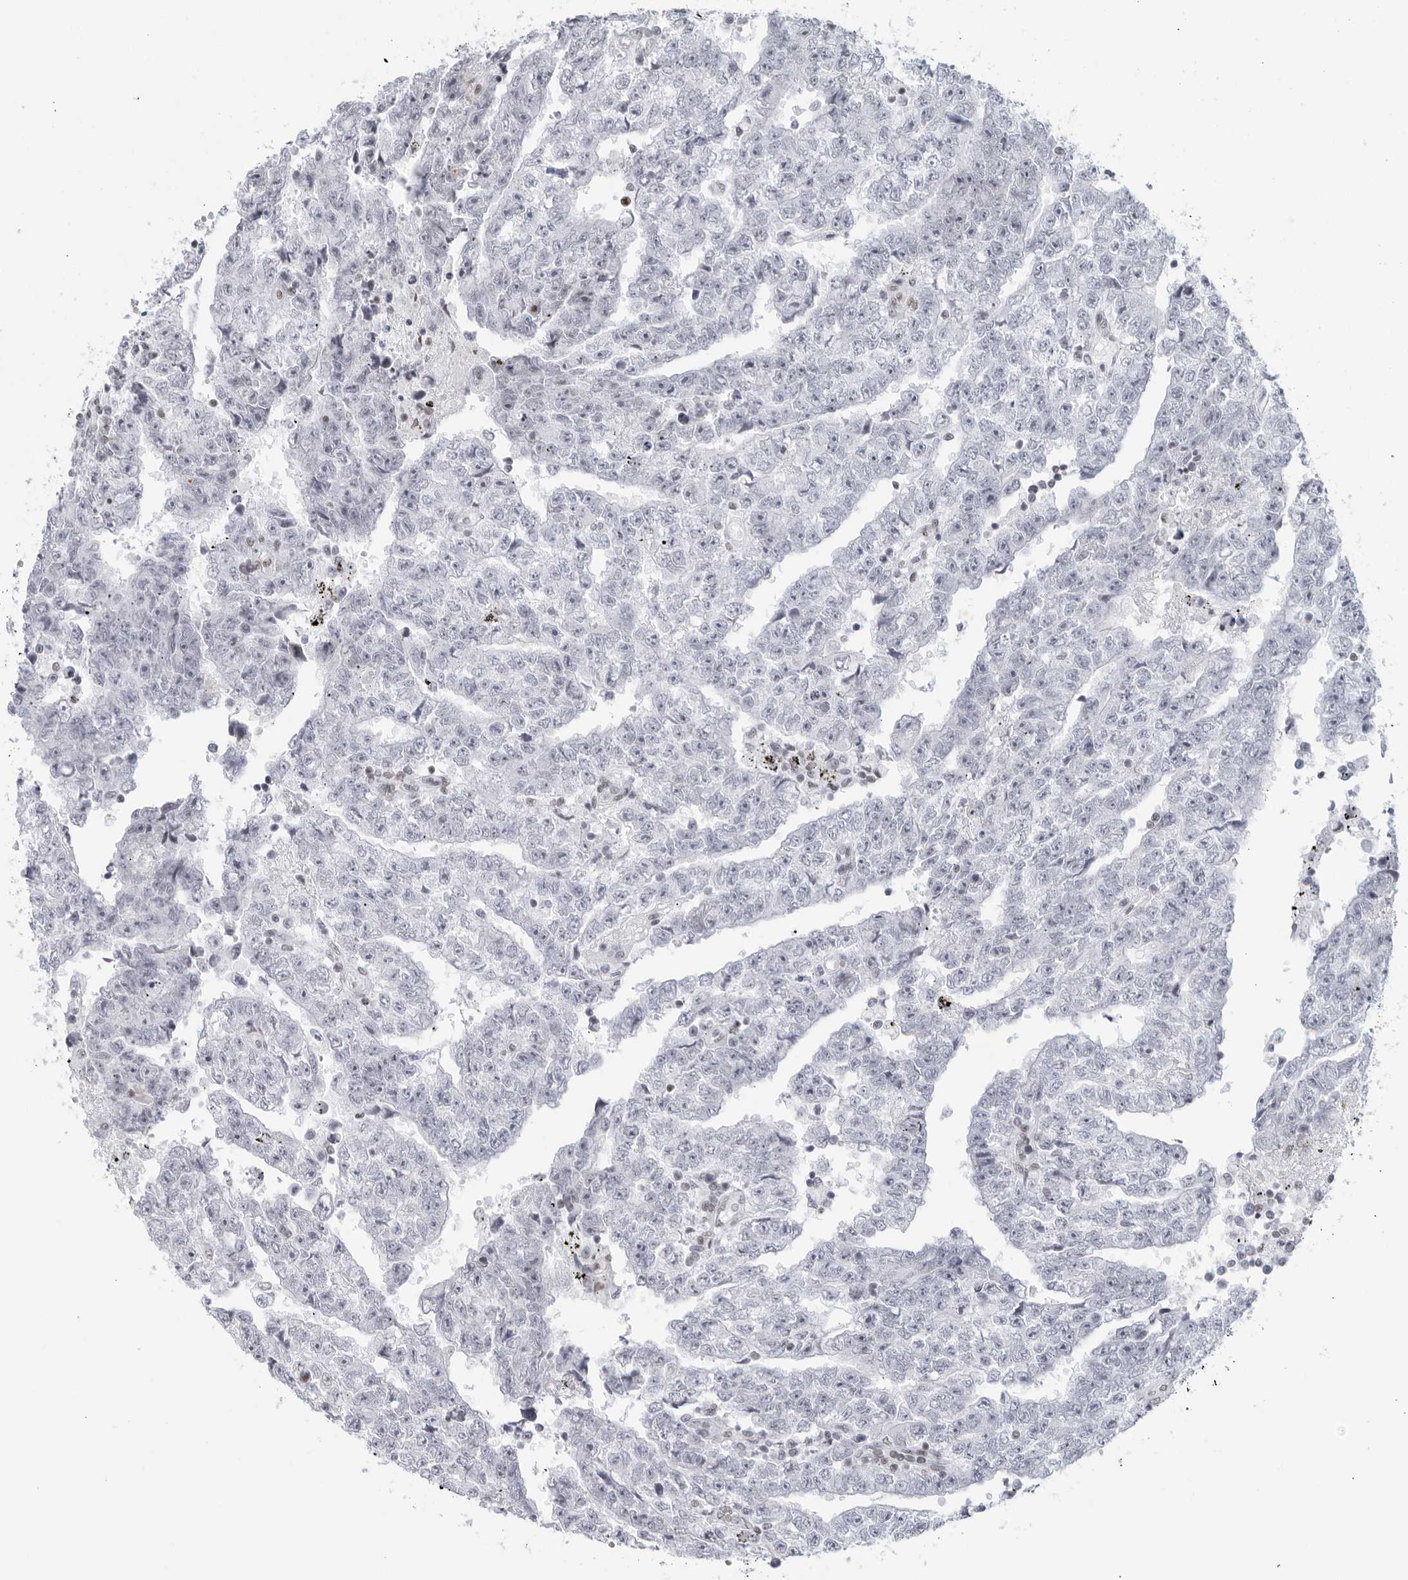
{"staining": {"intensity": "negative", "quantity": "none", "location": "none"}, "tissue": "testis cancer", "cell_type": "Tumor cells", "image_type": "cancer", "snomed": [{"axis": "morphology", "description": "Carcinoma, Embryonal, NOS"}, {"axis": "topography", "description": "Testis"}], "caption": "Immunohistochemistry of human testis cancer (embryonal carcinoma) reveals no positivity in tumor cells.", "gene": "HP1BP3", "patient": {"sex": "male", "age": 25}}